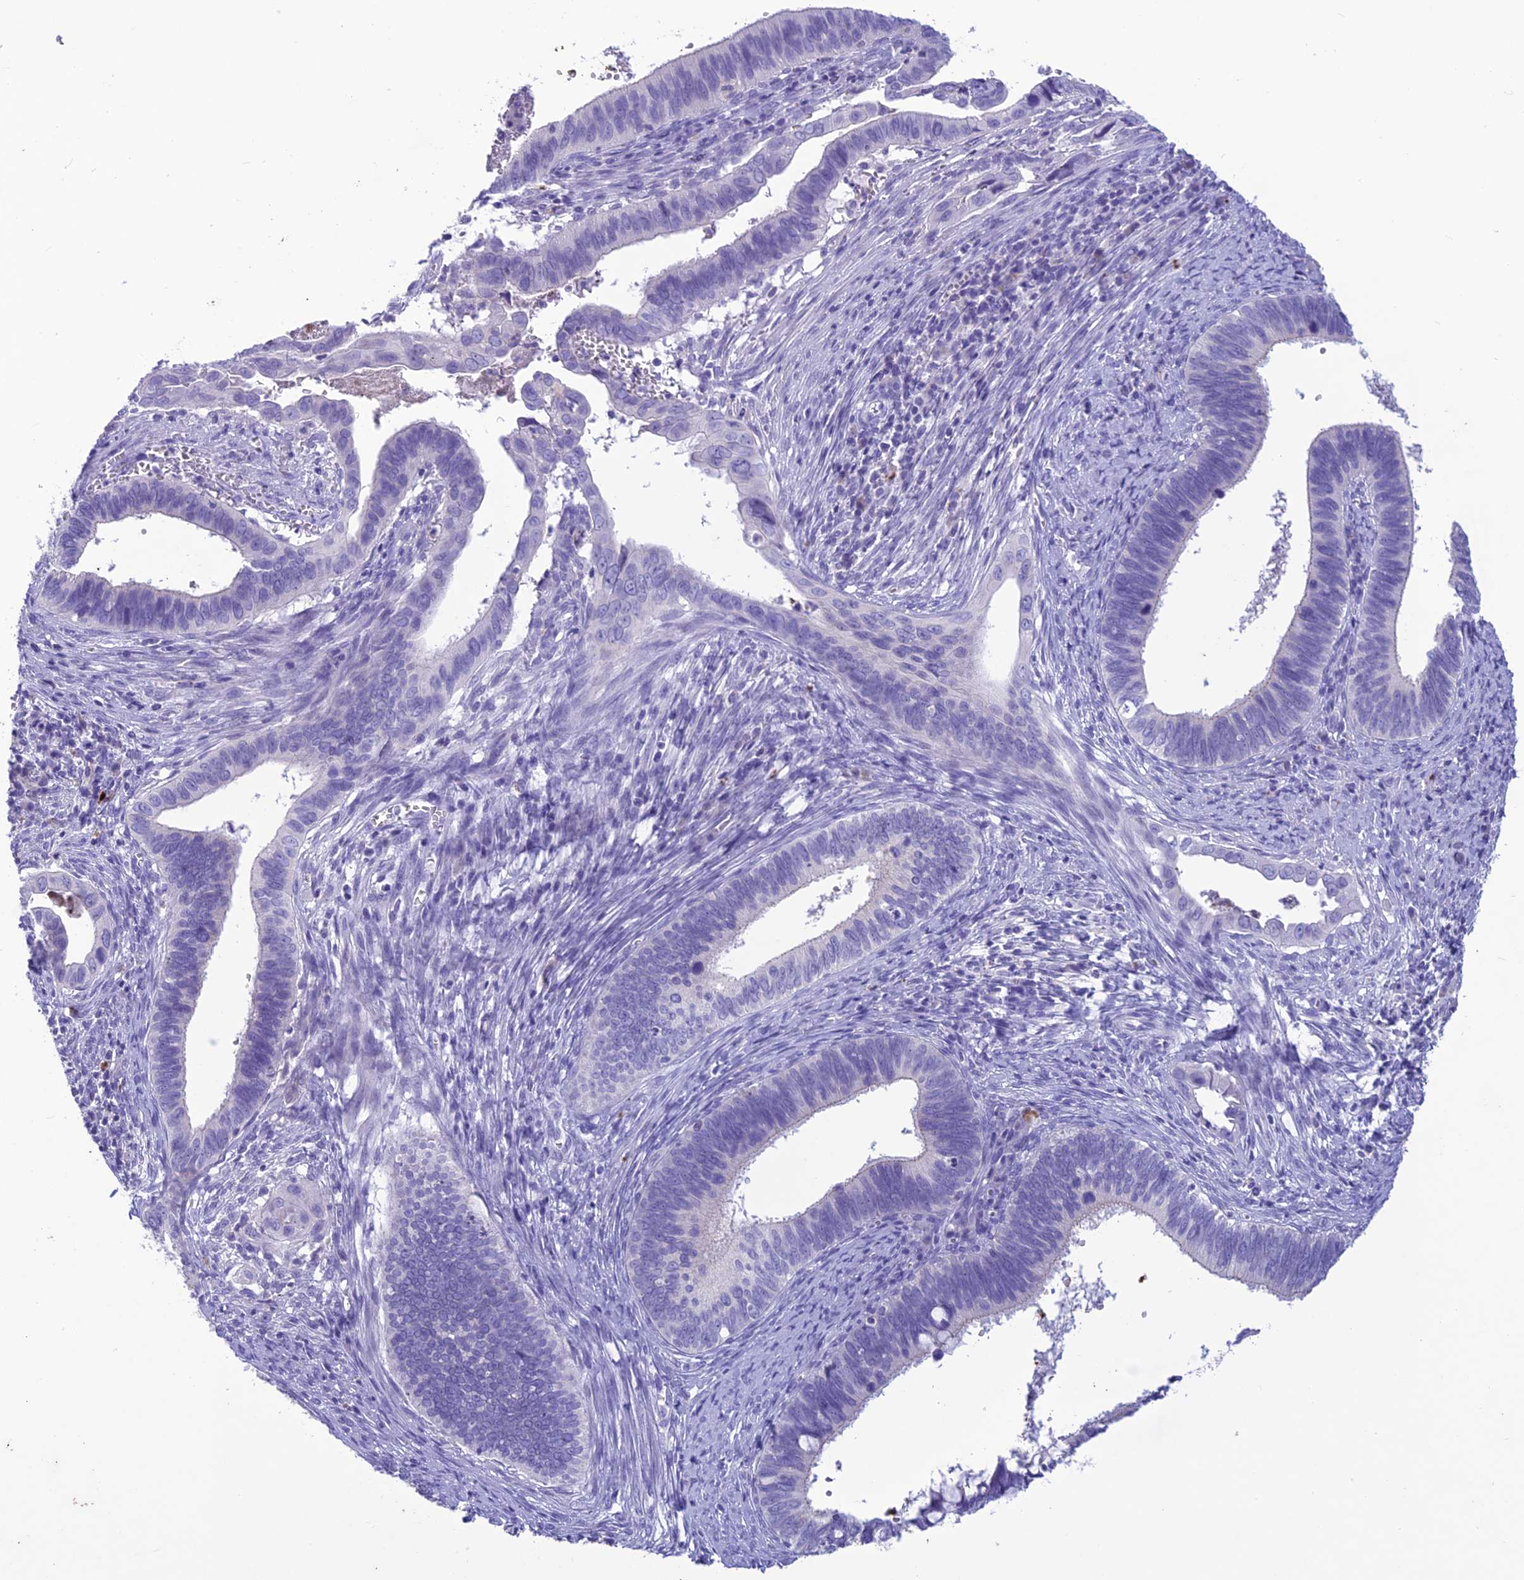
{"staining": {"intensity": "negative", "quantity": "none", "location": "none"}, "tissue": "cervical cancer", "cell_type": "Tumor cells", "image_type": "cancer", "snomed": [{"axis": "morphology", "description": "Adenocarcinoma, NOS"}, {"axis": "topography", "description": "Cervix"}], "caption": "A high-resolution photomicrograph shows immunohistochemistry (IHC) staining of cervical cancer, which reveals no significant positivity in tumor cells. The staining was performed using DAB to visualize the protein expression in brown, while the nuclei were stained in blue with hematoxylin (Magnification: 20x).", "gene": "IFT172", "patient": {"sex": "female", "age": 42}}